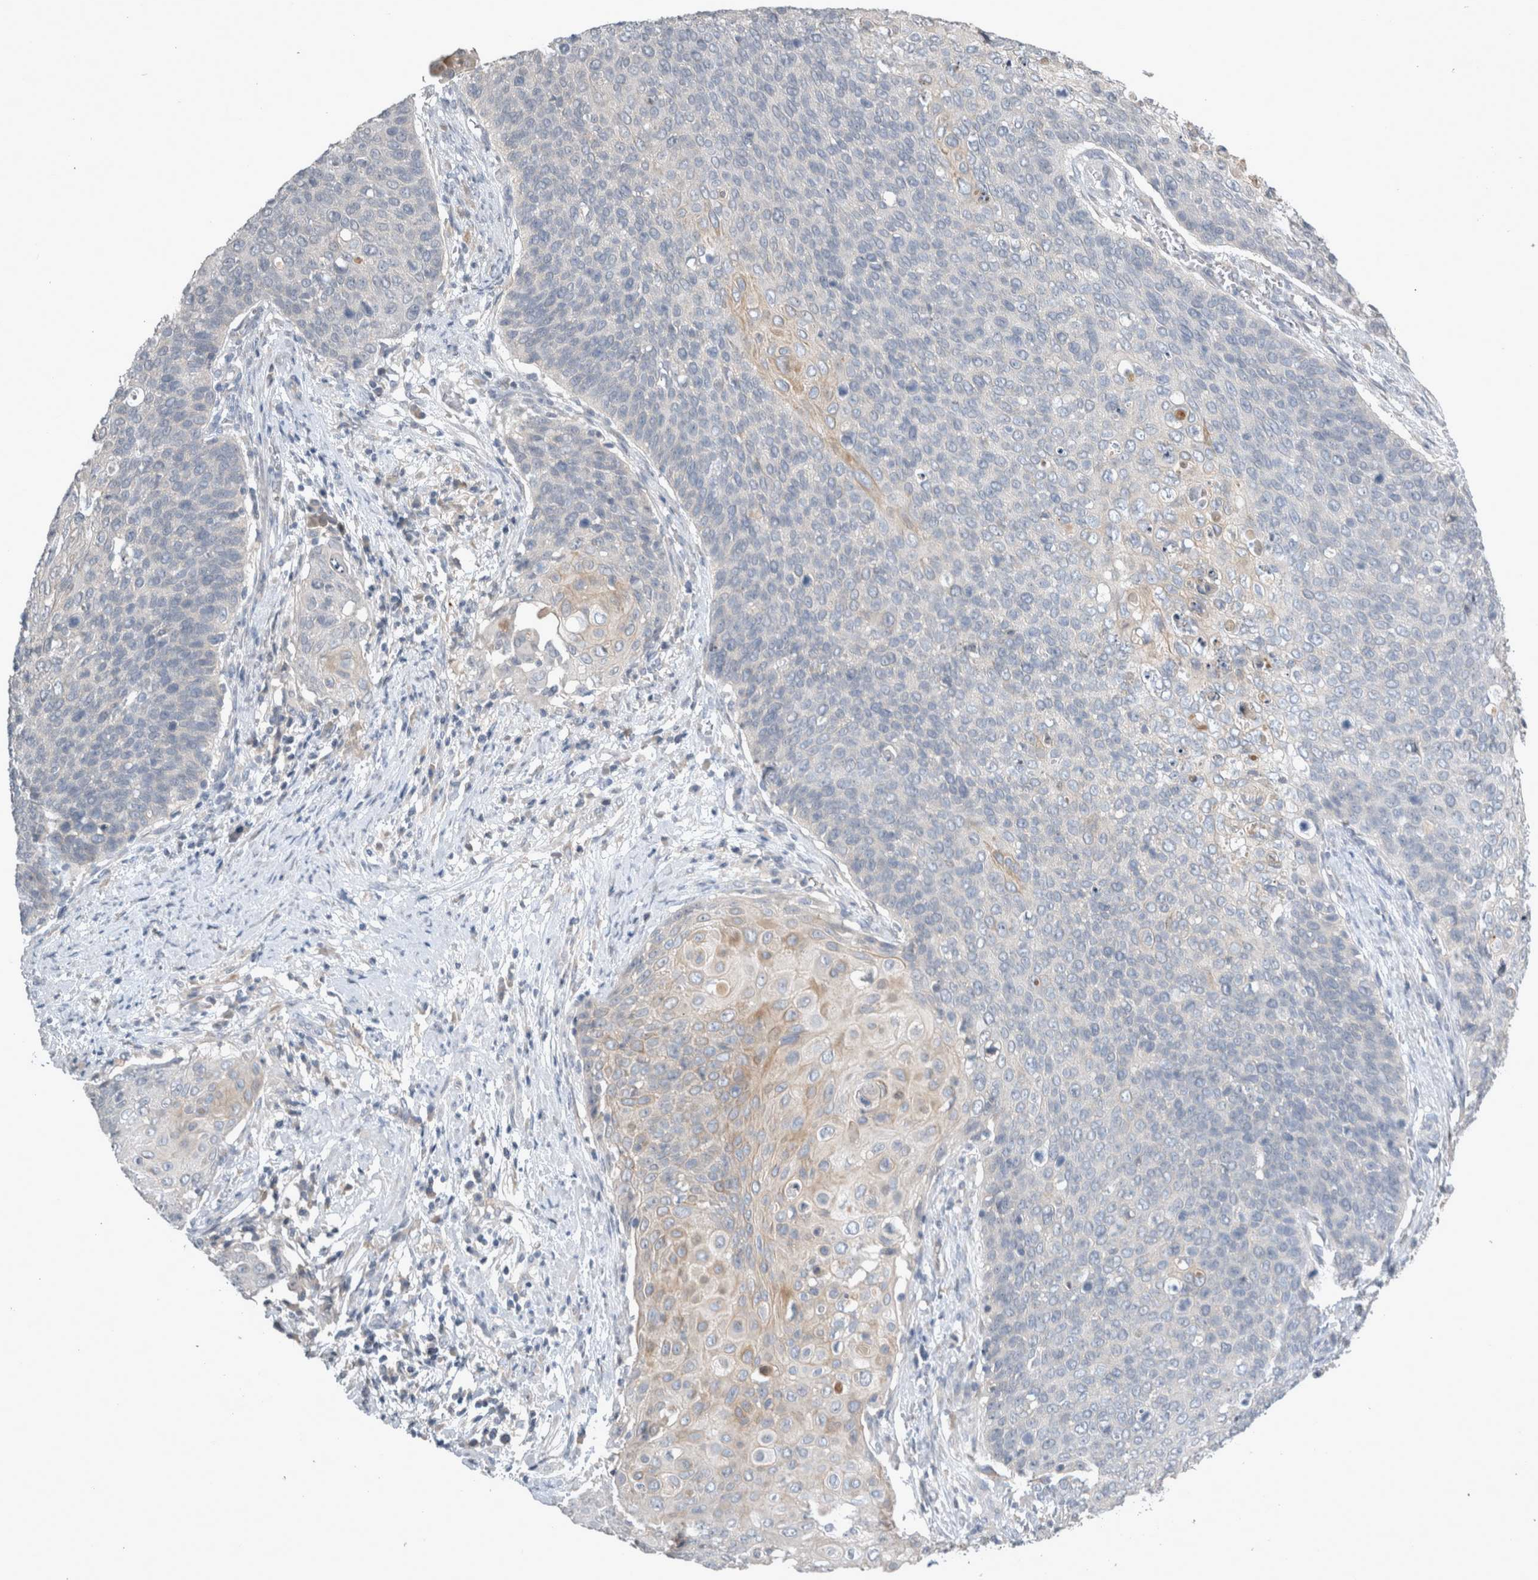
{"staining": {"intensity": "weak", "quantity": "<25%", "location": "cytoplasmic/membranous"}, "tissue": "cervical cancer", "cell_type": "Tumor cells", "image_type": "cancer", "snomed": [{"axis": "morphology", "description": "Squamous cell carcinoma, NOS"}, {"axis": "topography", "description": "Cervix"}], "caption": "This is an IHC image of human squamous cell carcinoma (cervical). There is no positivity in tumor cells.", "gene": "SLC22A11", "patient": {"sex": "female", "age": 39}}